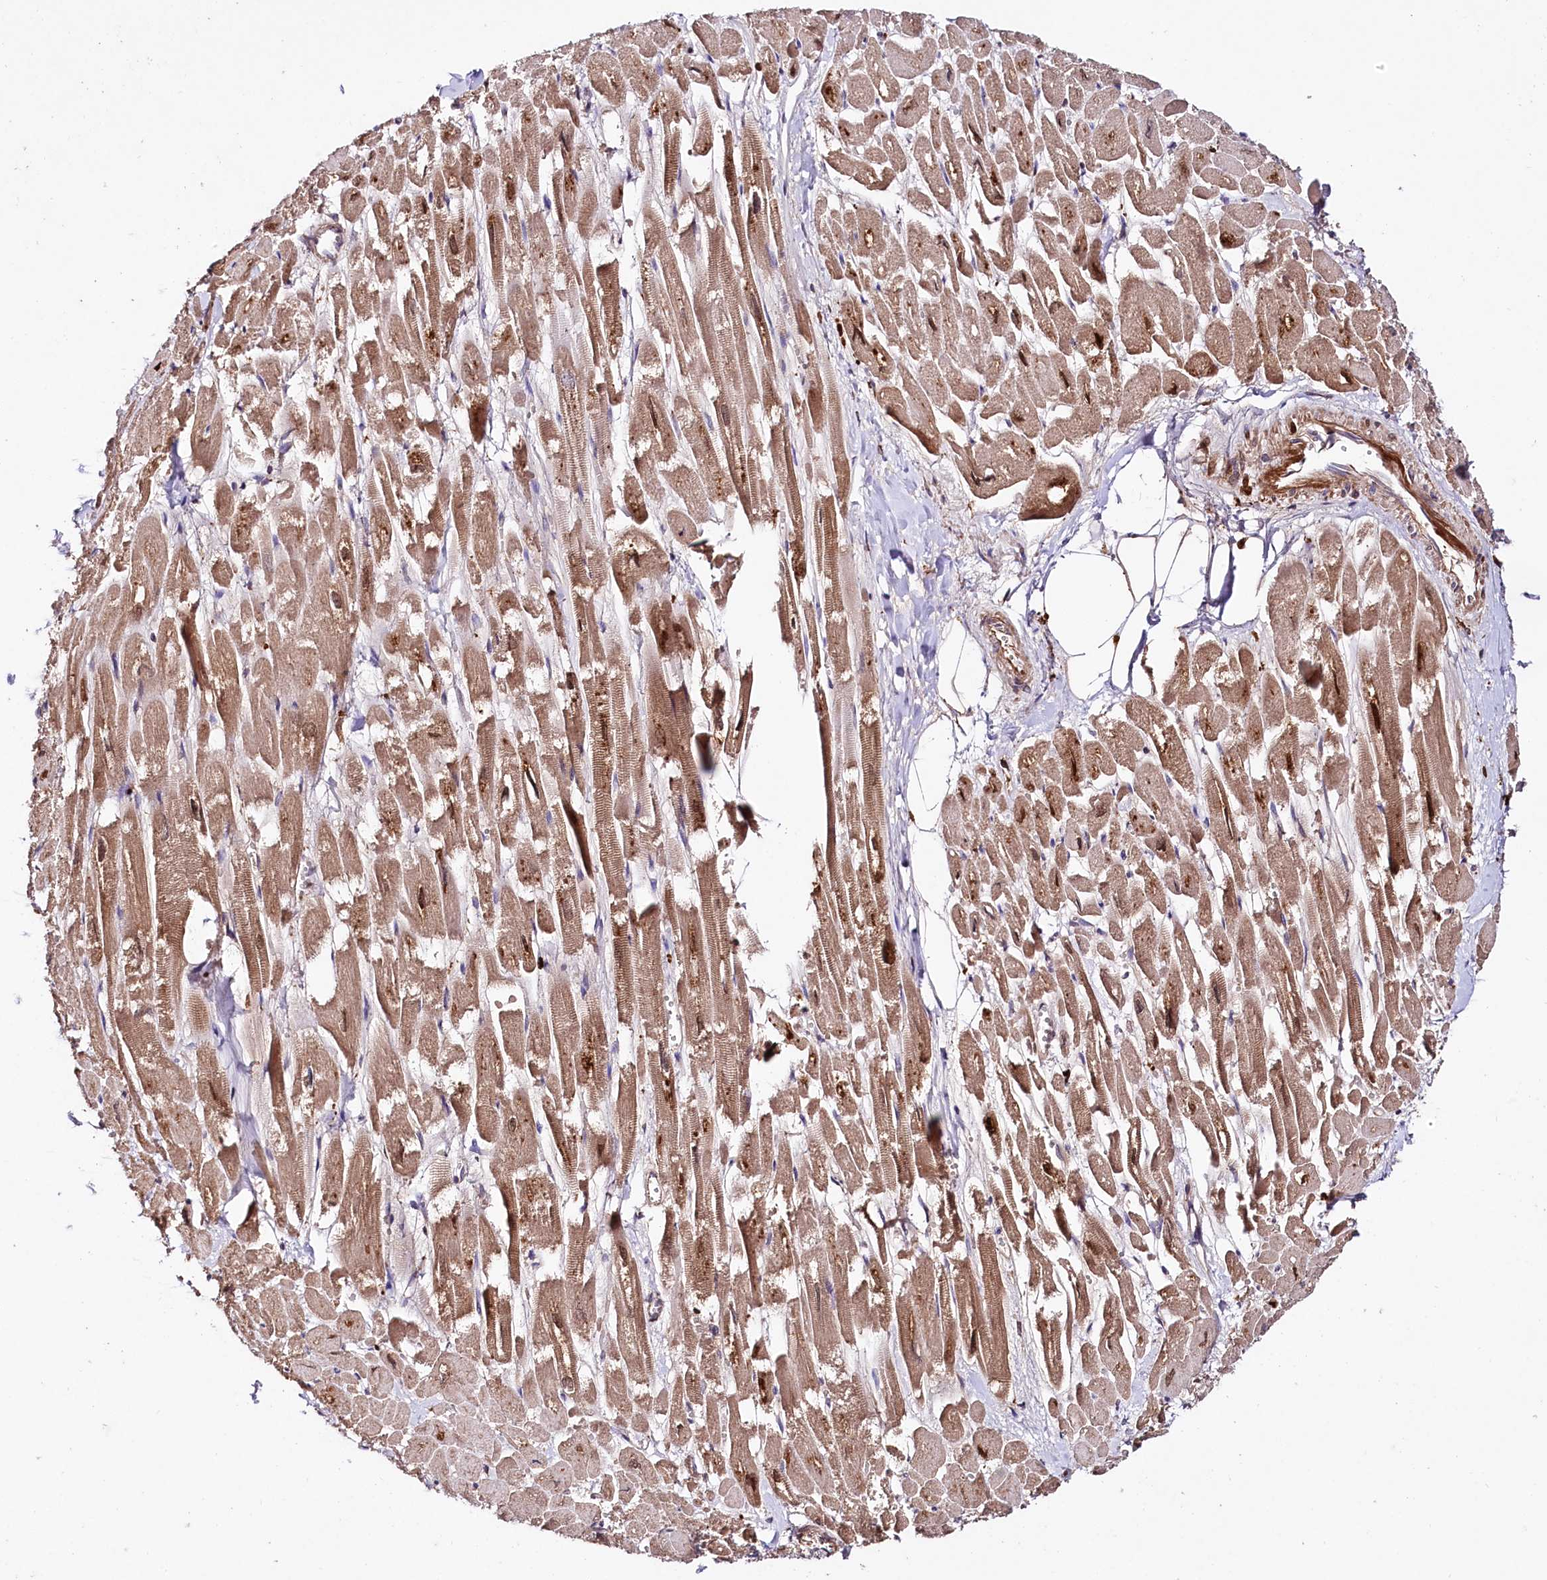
{"staining": {"intensity": "moderate", "quantity": ">75%", "location": "cytoplasmic/membranous"}, "tissue": "heart muscle", "cell_type": "Cardiomyocytes", "image_type": "normal", "snomed": [{"axis": "morphology", "description": "Normal tissue, NOS"}, {"axis": "topography", "description": "Heart"}], "caption": "Immunohistochemical staining of benign human heart muscle displays moderate cytoplasmic/membranous protein positivity in about >75% of cardiomyocytes.", "gene": "TNPO3", "patient": {"sex": "male", "age": 54}}